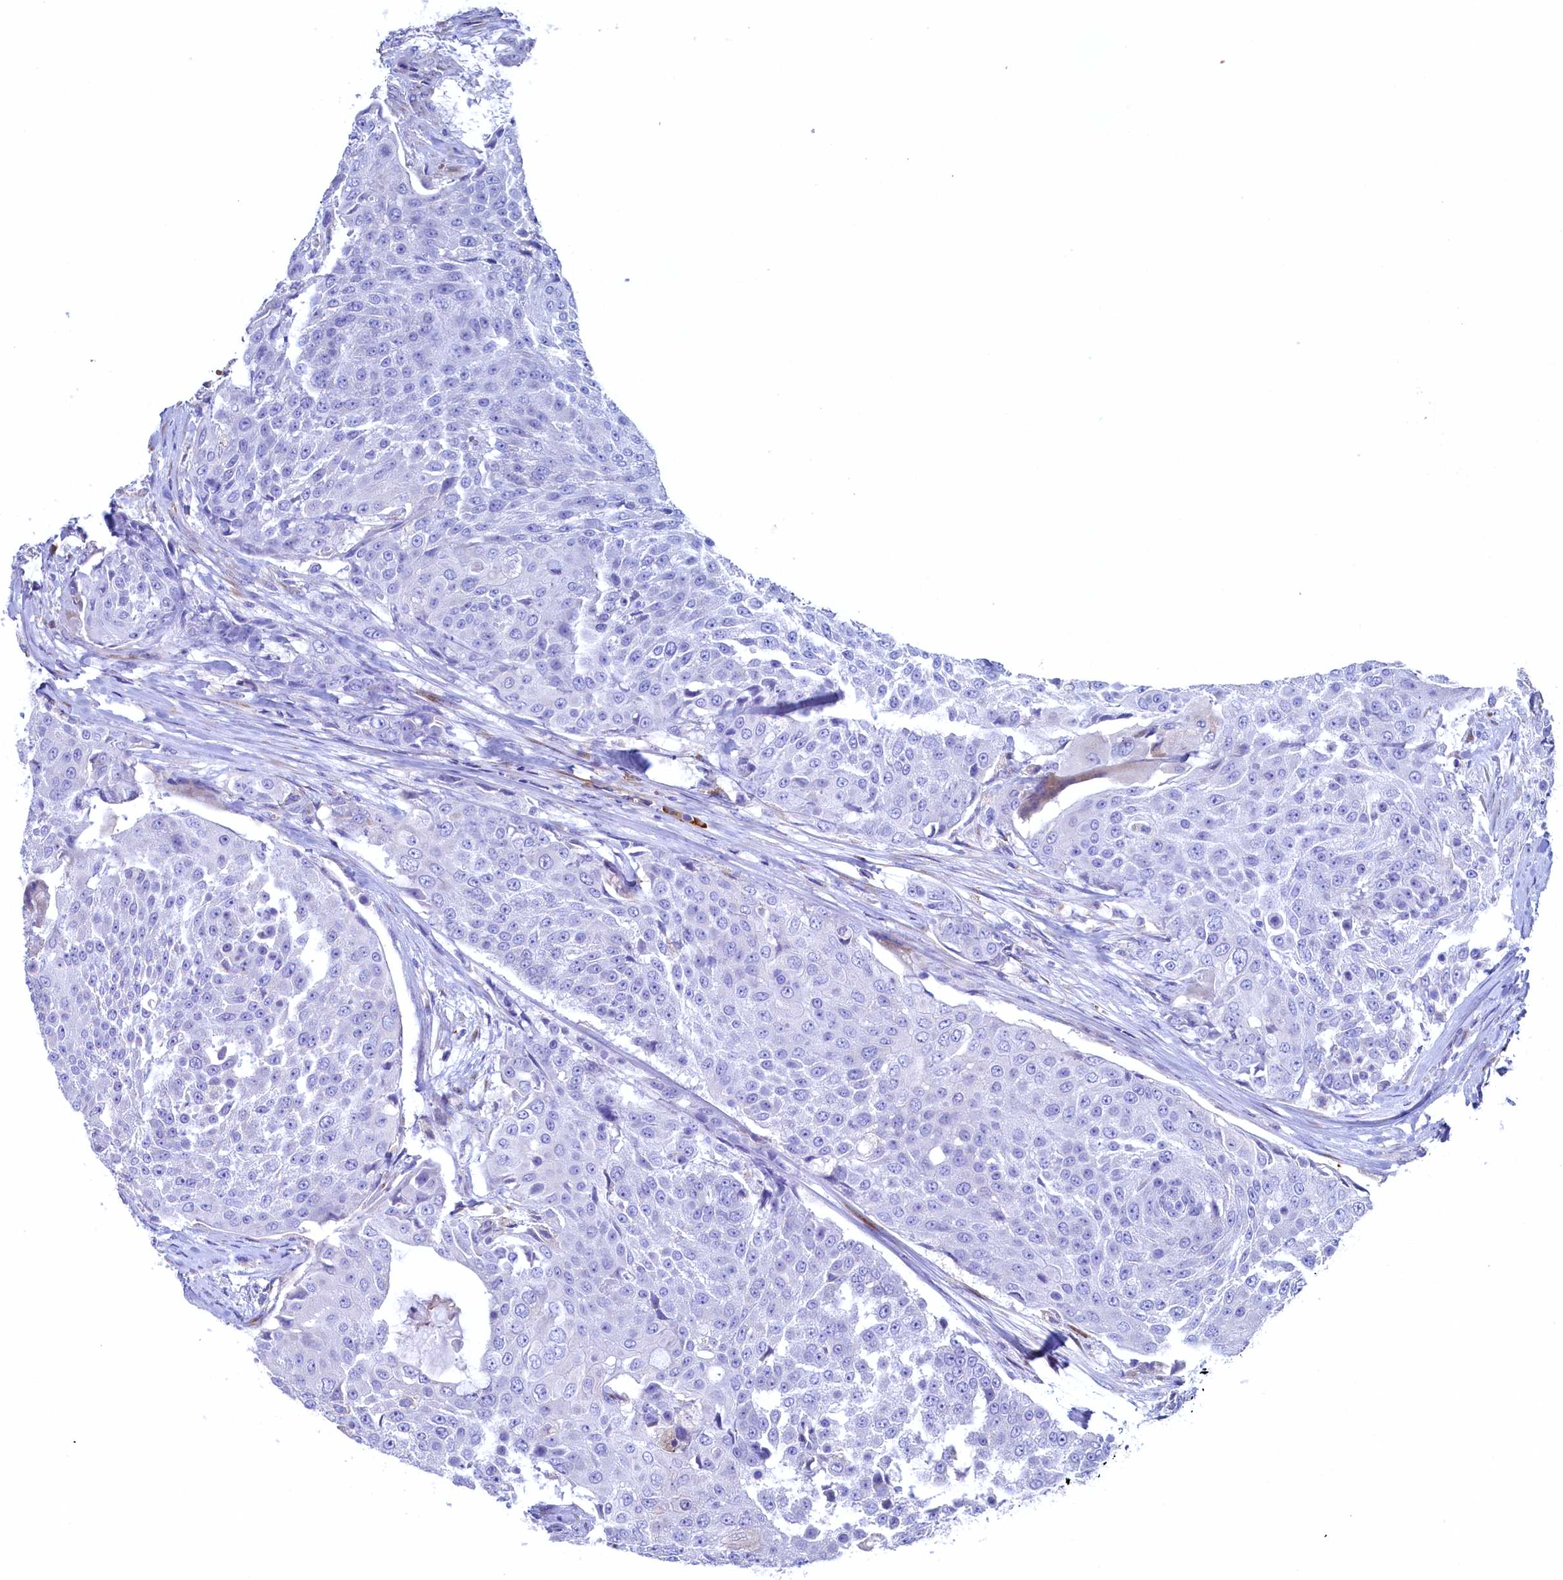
{"staining": {"intensity": "negative", "quantity": "none", "location": "none"}, "tissue": "urothelial cancer", "cell_type": "Tumor cells", "image_type": "cancer", "snomed": [{"axis": "morphology", "description": "Urothelial carcinoma, High grade"}, {"axis": "topography", "description": "Urinary bladder"}], "caption": "There is no significant expression in tumor cells of high-grade urothelial carcinoma.", "gene": "CBLIF", "patient": {"sex": "female", "age": 63}}